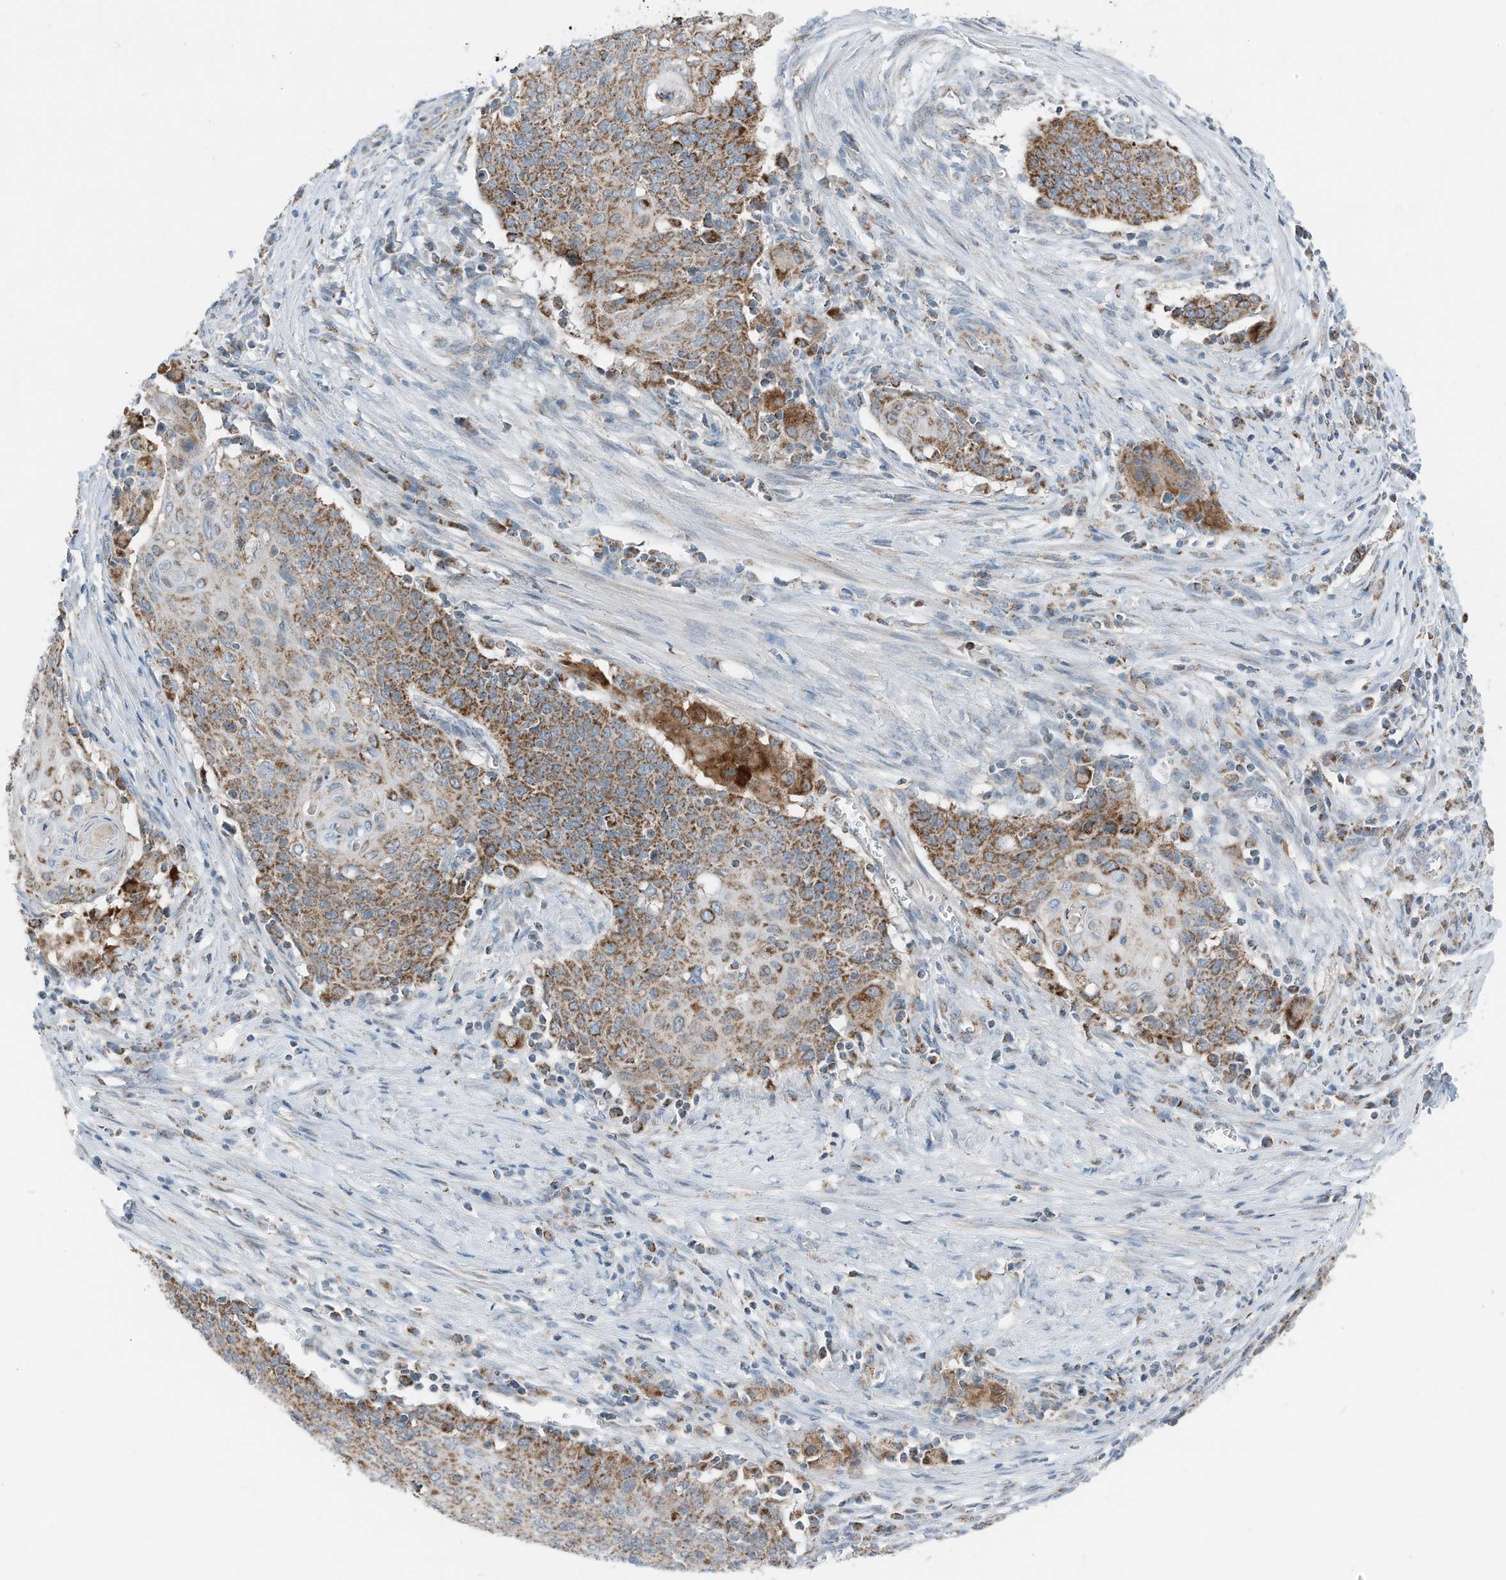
{"staining": {"intensity": "moderate", "quantity": ">75%", "location": "cytoplasmic/membranous"}, "tissue": "cervical cancer", "cell_type": "Tumor cells", "image_type": "cancer", "snomed": [{"axis": "morphology", "description": "Squamous cell carcinoma, NOS"}, {"axis": "topography", "description": "Cervix"}], "caption": "Protein analysis of cervical cancer tissue reveals moderate cytoplasmic/membranous staining in approximately >75% of tumor cells.", "gene": "RMND1", "patient": {"sex": "female", "age": 39}}